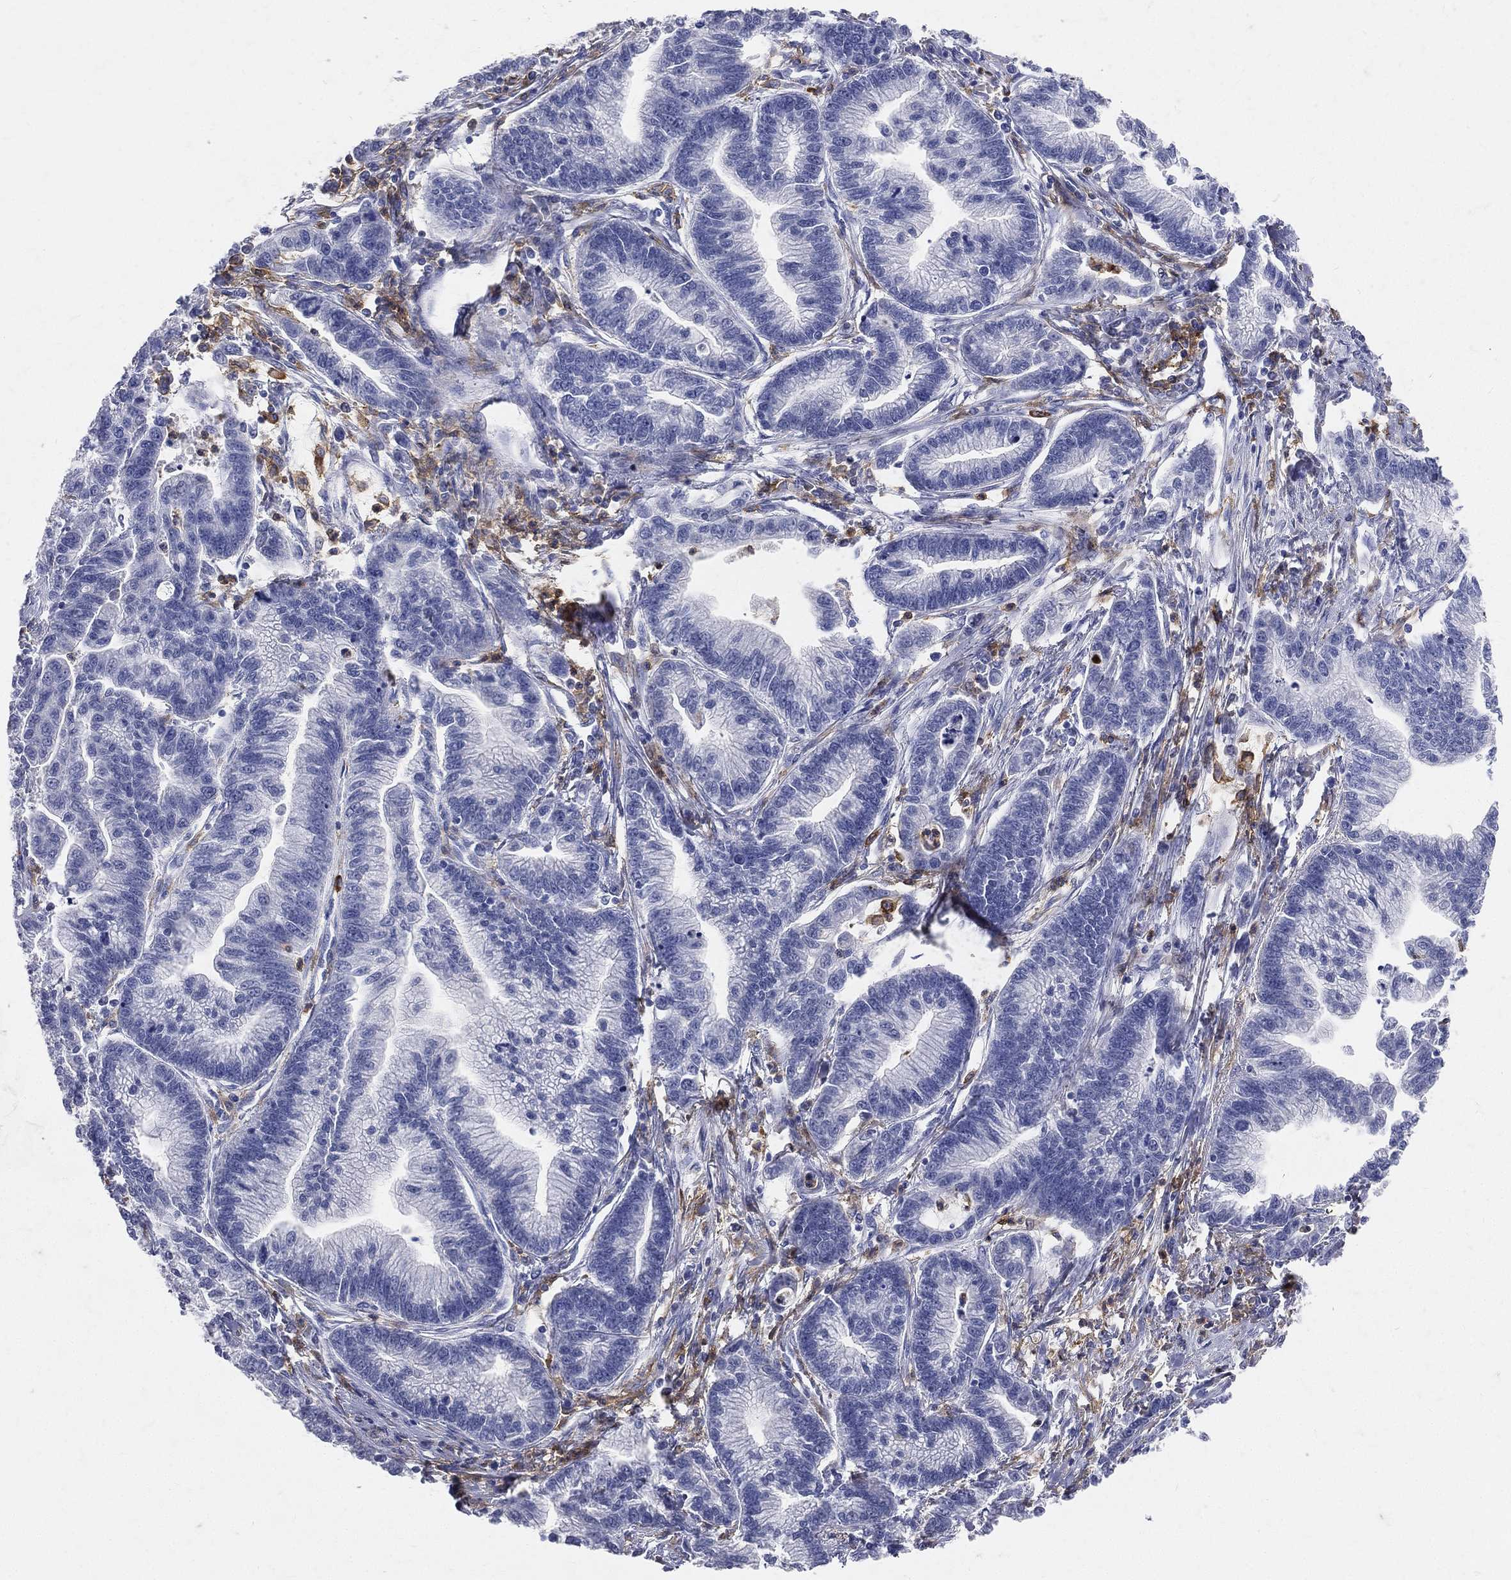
{"staining": {"intensity": "negative", "quantity": "none", "location": "none"}, "tissue": "stomach cancer", "cell_type": "Tumor cells", "image_type": "cancer", "snomed": [{"axis": "morphology", "description": "Adenocarcinoma, NOS"}, {"axis": "topography", "description": "Stomach"}], "caption": "There is no significant expression in tumor cells of stomach adenocarcinoma.", "gene": "CD33", "patient": {"sex": "male", "age": 83}}